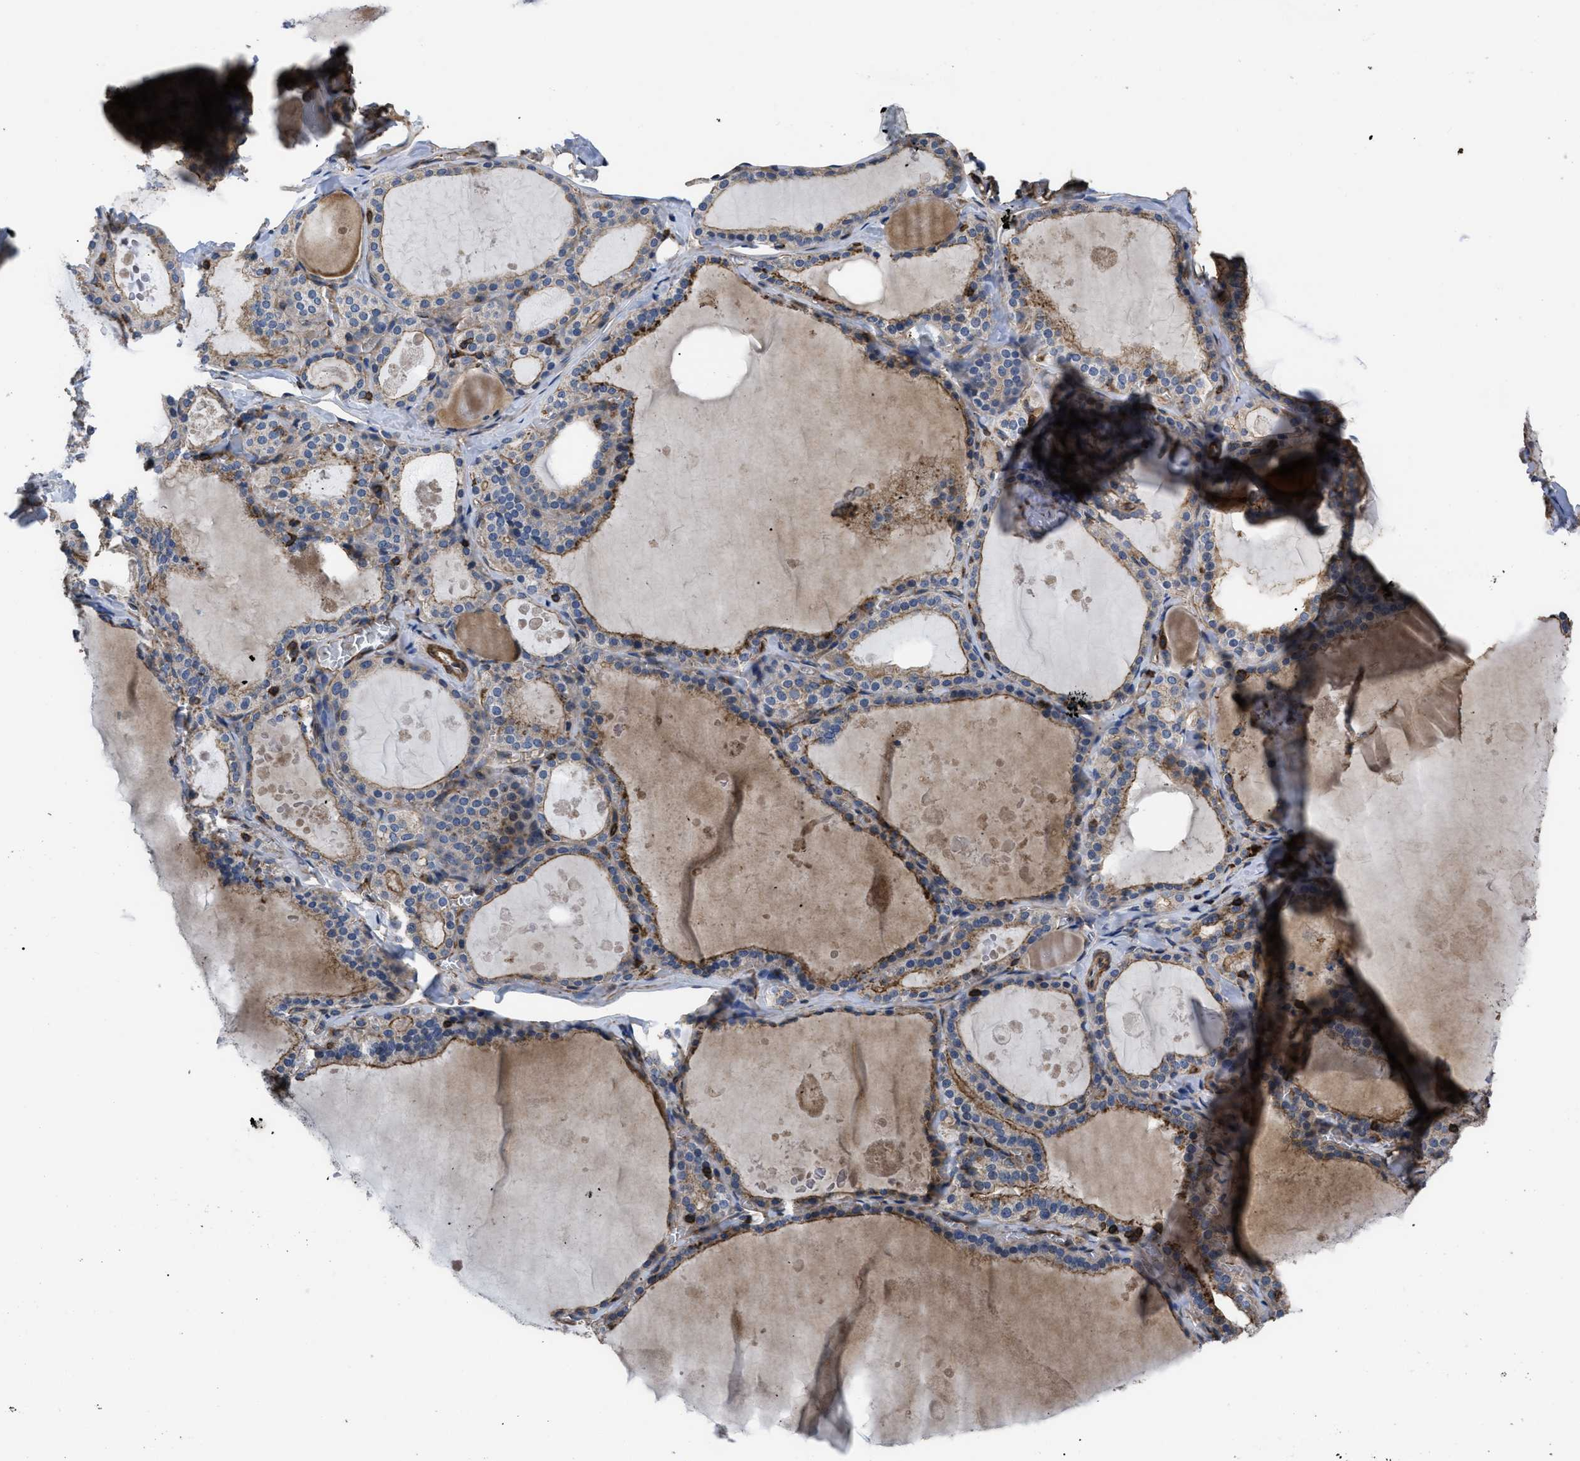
{"staining": {"intensity": "moderate", "quantity": ">75%", "location": "cytoplasmic/membranous"}, "tissue": "thyroid gland", "cell_type": "Glandular cells", "image_type": "normal", "snomed": [{"axis": "morphology", "description": "Normal tissue, NOS"}, {"axis": "topography", "description": "Thyroid gland"}], "caption": "An immunohistochemistry micrograph of unremarkable tissue is shown. Protein staining in brown shows moderate cytoplasmic/membranous positivity in thyroid gland within glandular cells. (brown staining indicates protein expression, while blue staining denotes nuclei).", "gene": "SCUBE2", "patient": {"sex": "male", "age": 56}}